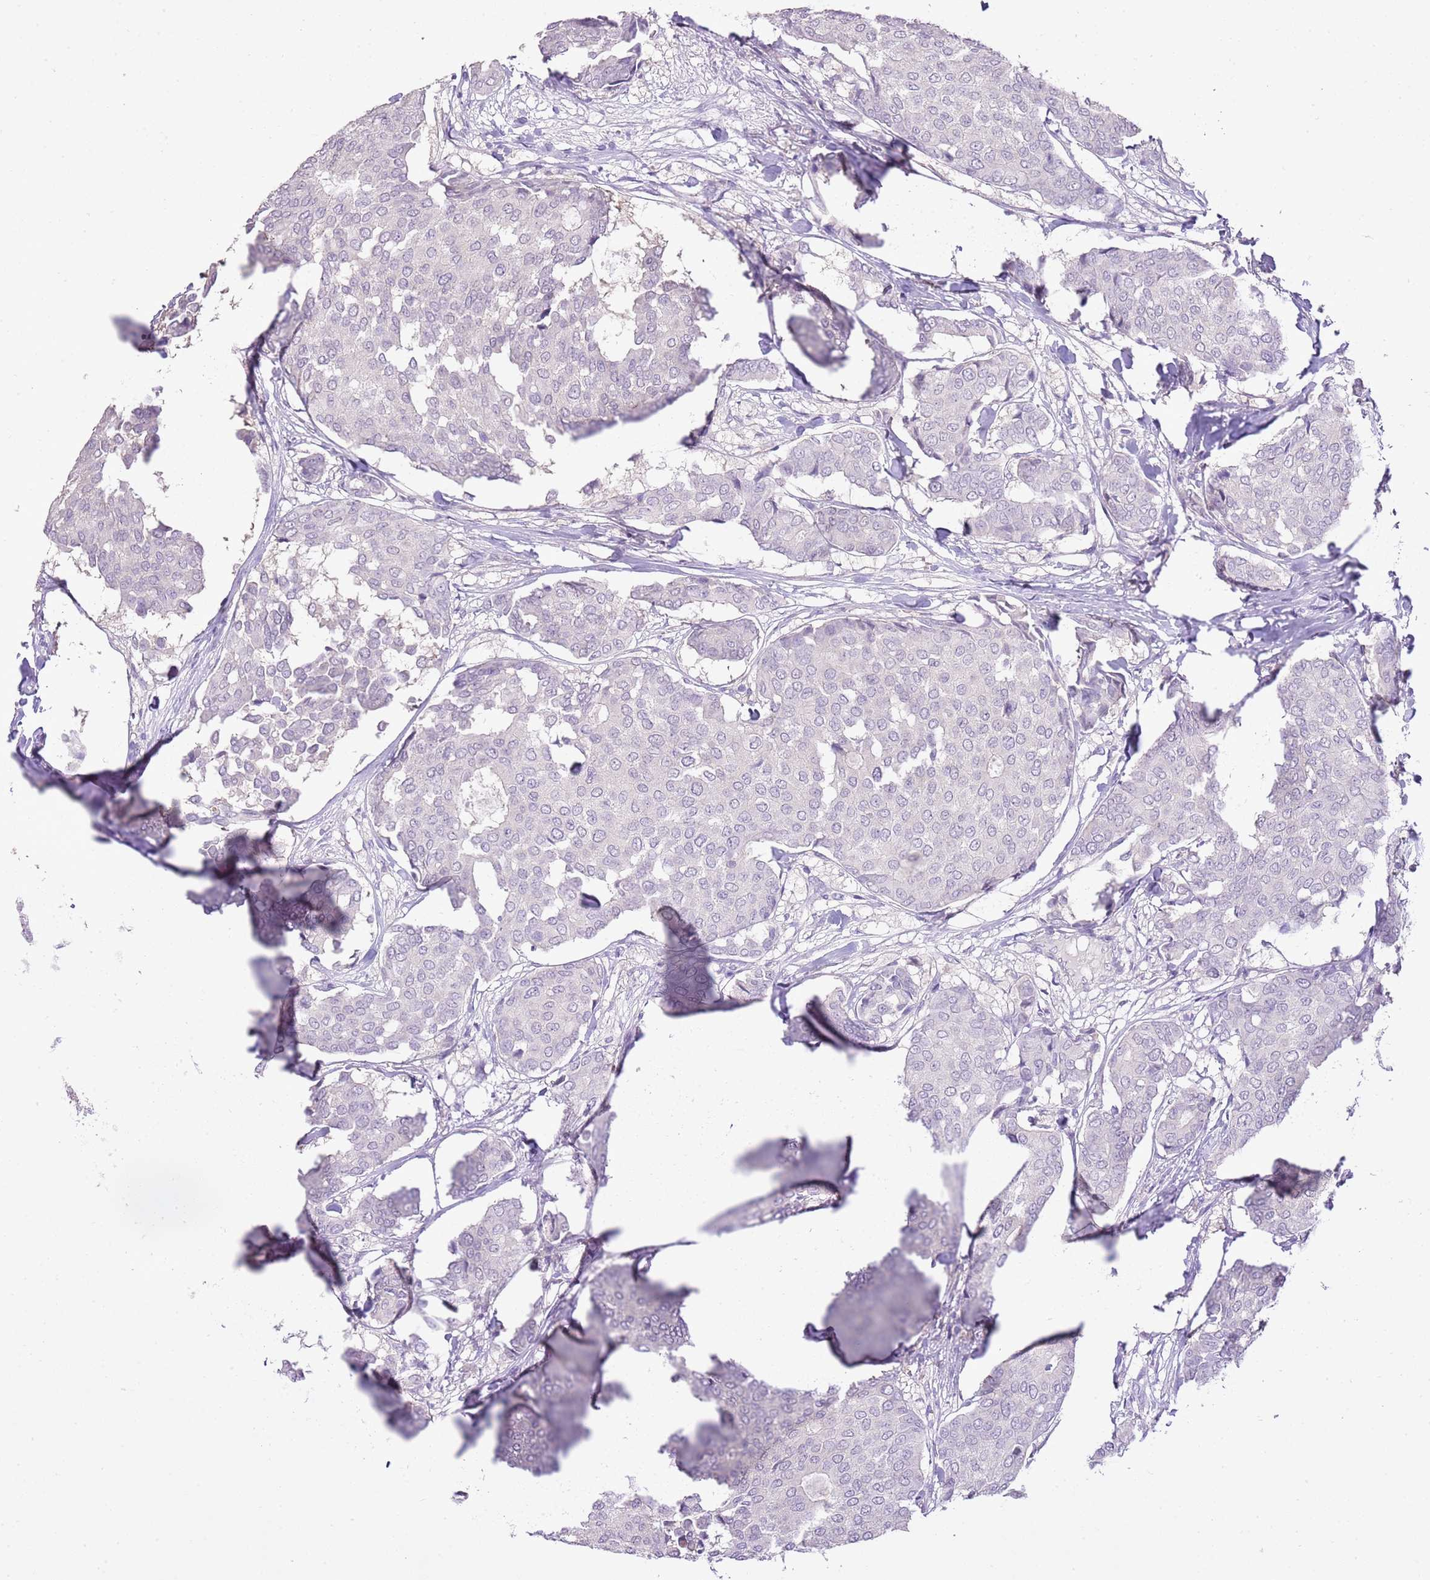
{"staining": {"intensity": "negative", "quantity": "none", "location": "none"}, "tissue": "breast cancer", "cell_type": "Tumor cells", "image_type": "cancer", "snomed": [{"axis": "morphology", "description": "Duct carcinoma"}, {"axis": "topography", "description": "Breast"}], "caption": "Tumor cells show no significant protein positivity in breast infiltrating ductal carcinoma. (Stains: DAB IHC with hematoxylin counter stain, Microscopy: brightfield microscopy at high magnification).", "gene": "XPO7", "patient": {"sex": "female", "age": 75}}